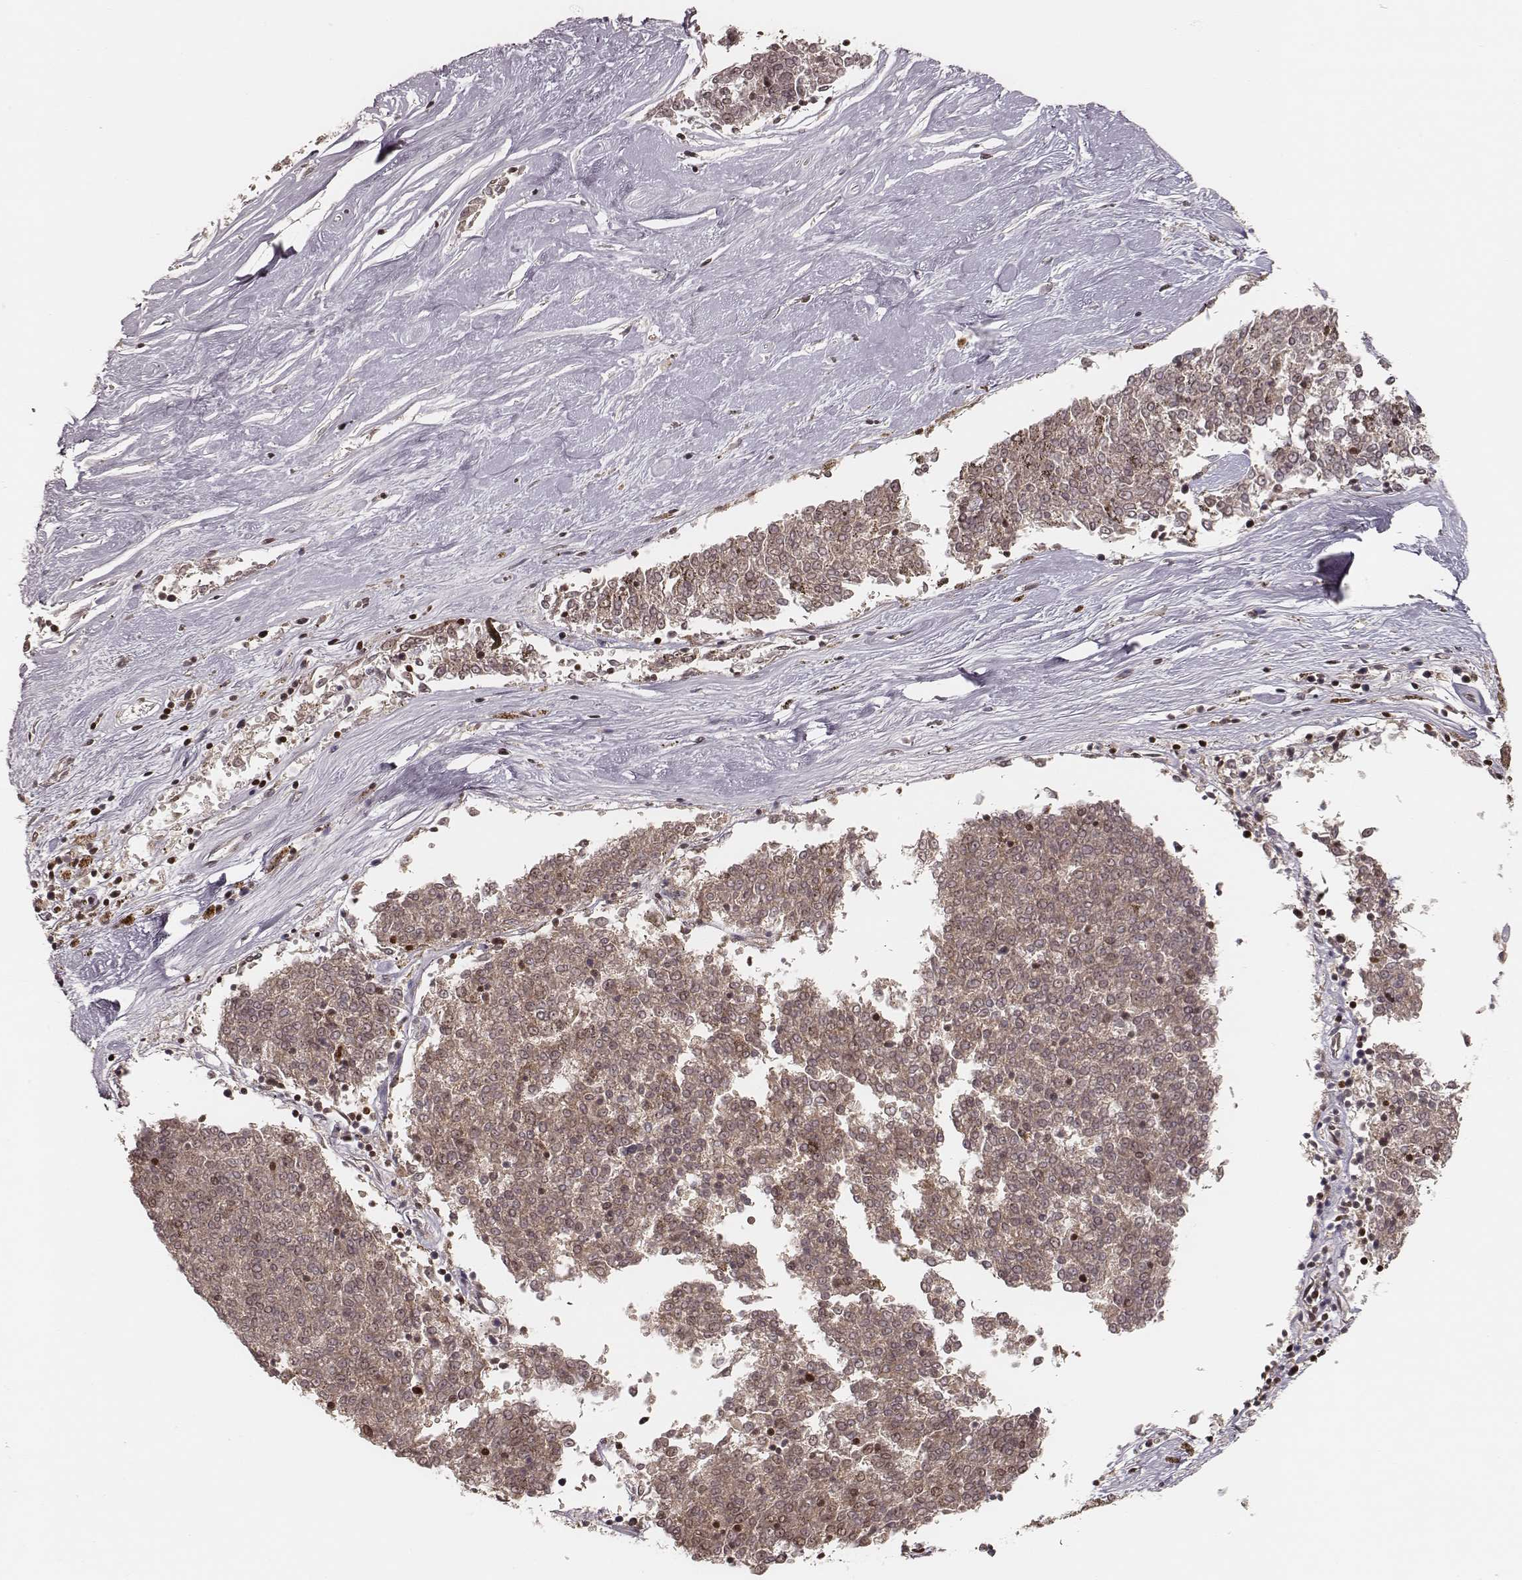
{"staining": {"intensity": "weak", "quantity": ">75%", "location": "nuclear"}, "tissue": "melanoma", "cell_type": "Tumor cells", "image_type": "cancer", "snomed": [{"axis": "morphology", "description": "Malignant melanoma, NOS"}, {"axis": "topography", "description": "Skin"}], "caption": "Melanoma tissue displays weak nuclear expression in about >75% of tumor cells, visualized by immunohistochemistry. (IHC, brightfield microscopy, high magnification).", "gene": "PARP1", "patient": {"sex": "female", "age": 72}}